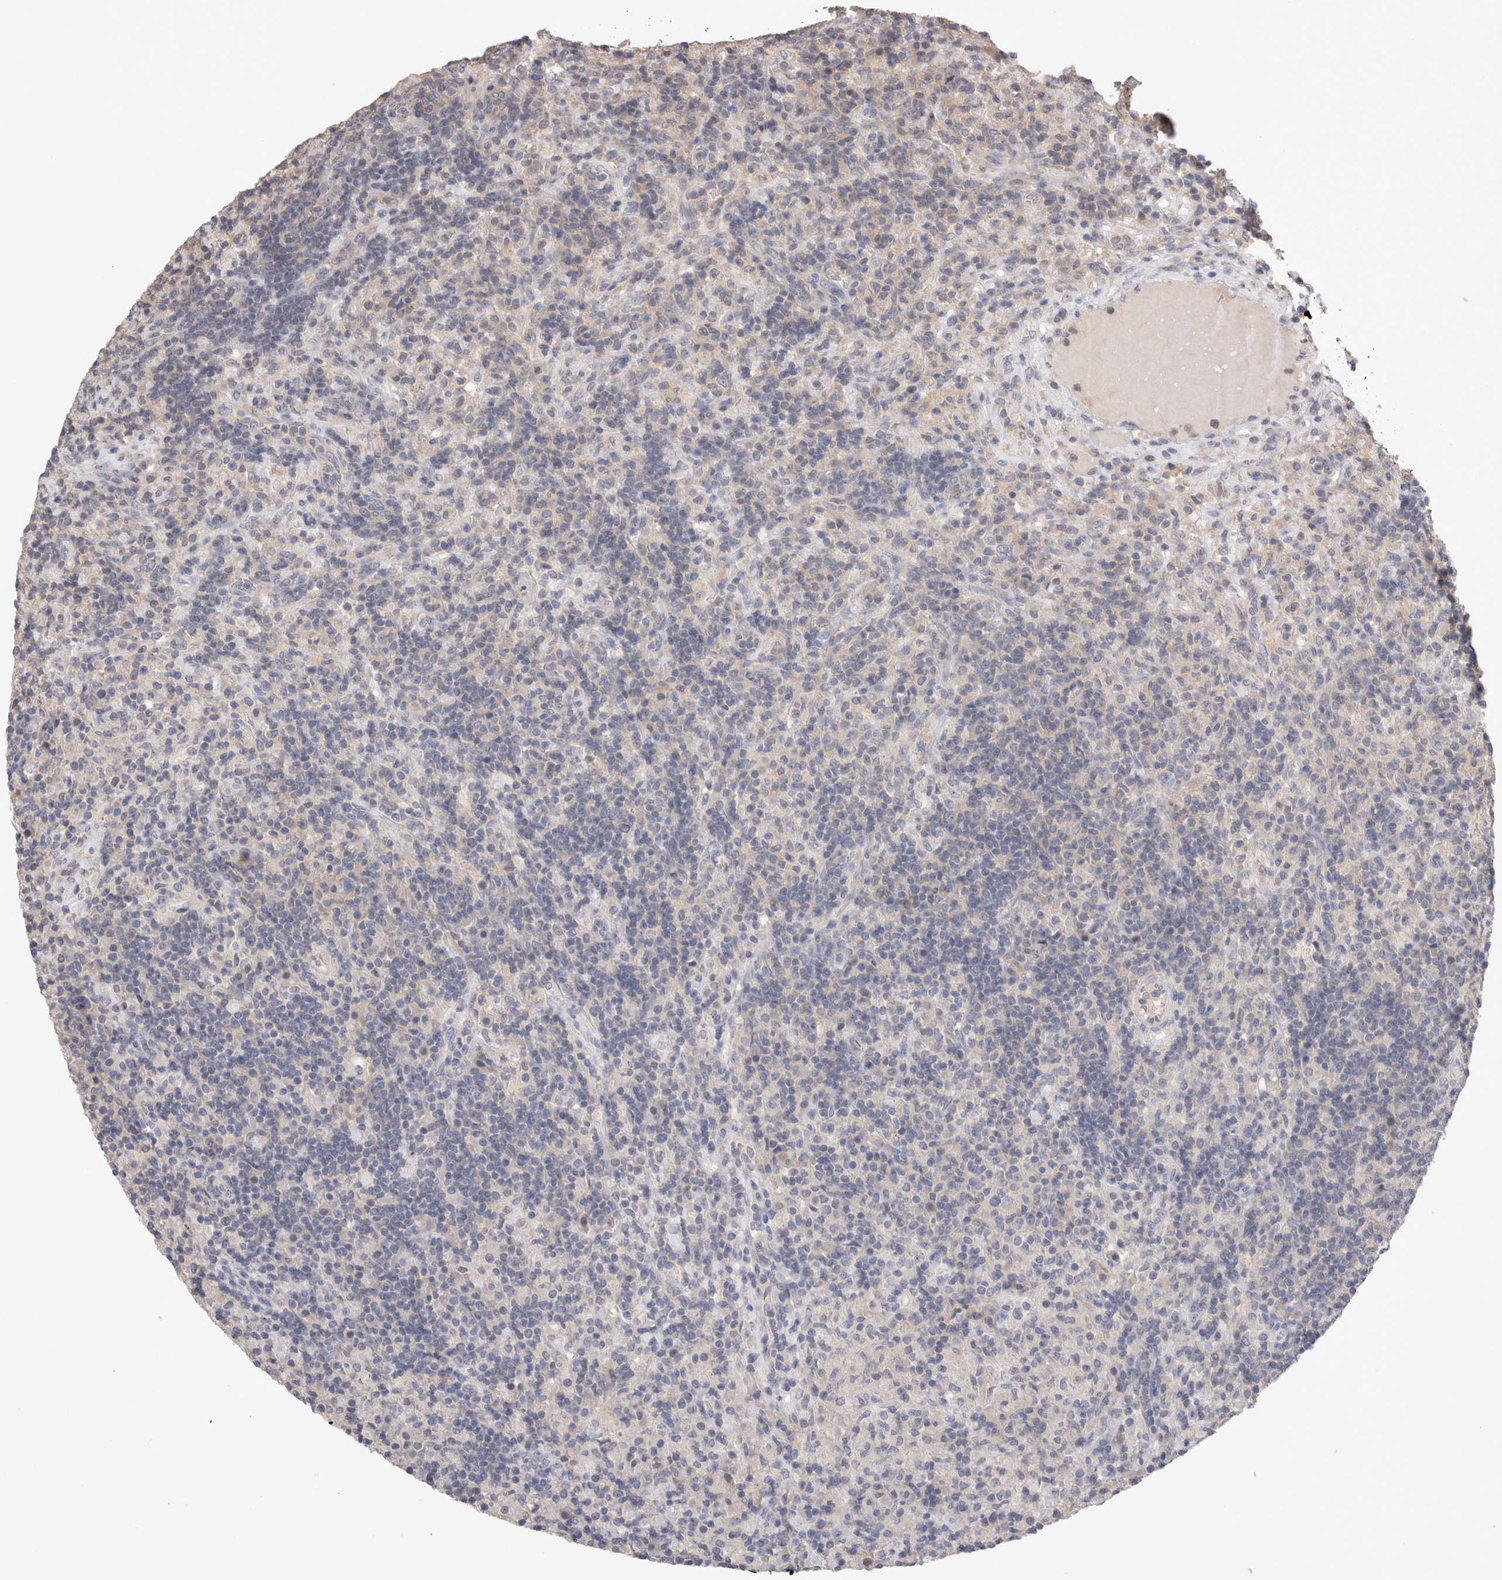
{"staining": {"intensity": "negative", "quantity": "none", "location": "none"}, "tissue": "lymphoma", "cell_type": "Tumor cells", "image_type": "cancer", "snomed": [{"axis": "morphology", "description": "Hodgkin's disease, NOS"}, {"axis": "topography", "description": "Lymph node"}], "caption": "Protein analysis of Hodgkin's disease reveals no significant positivity in tumor cells. (DAB IHC visualized using brightfield microscopy, high magnification).", "gene": "OTOR", "patient": {"sex": "male", "age": 70}}